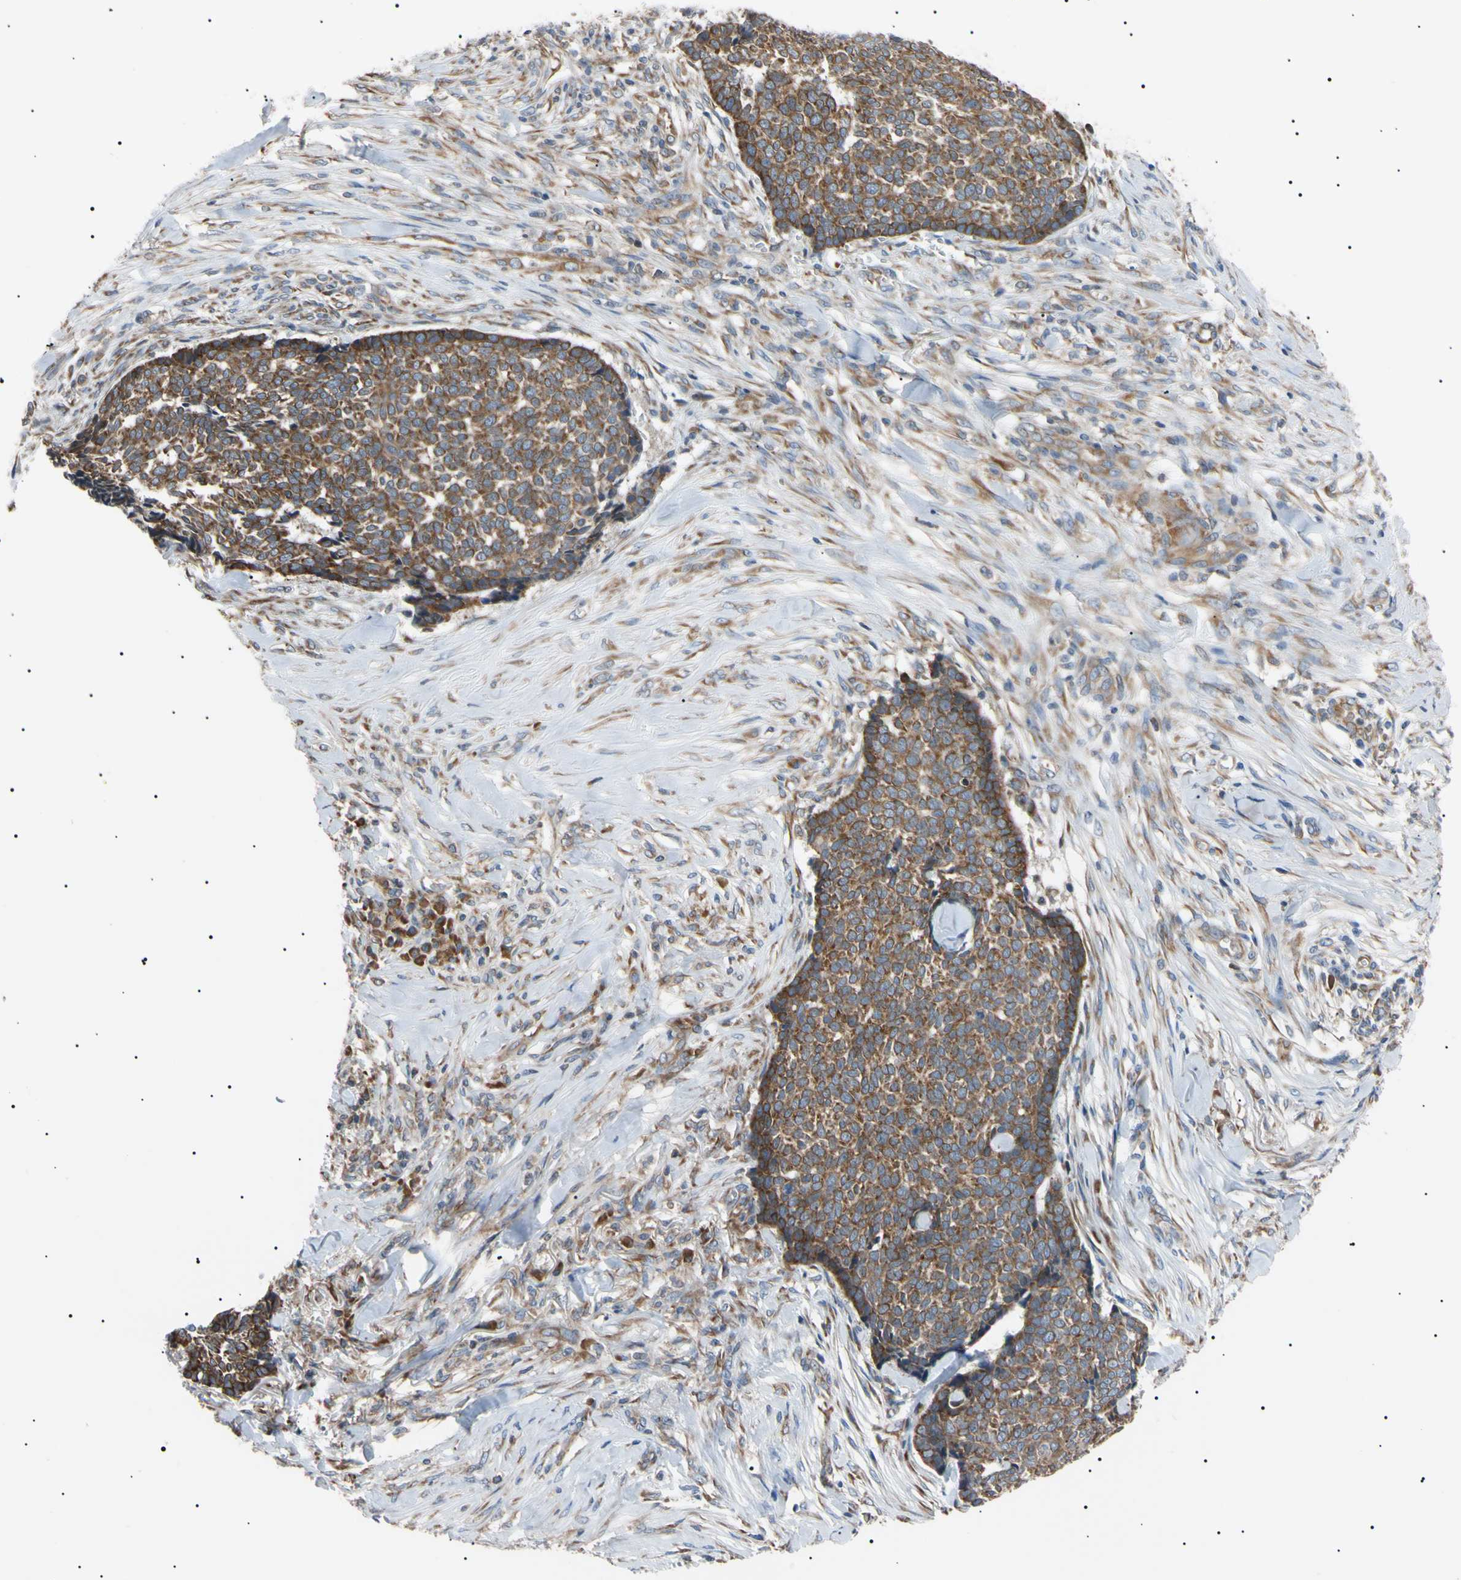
{"staining": {"intensity": "strong", "quantity": ">75%", "location": "cytoplasmic/membranous"}, "tissue": "skin cancer", "cell_type": "Tumor cells", "image_type": "cancer", "snomed": [{"axis": "morphology", "description": "Basal cell carcinoma"}, {"axis": "topography", "description": "Skin"}], "caption": "Protein expression analysis of skin cancer (basal cell carcinoma) displays strong cytoplasmic/membranous staining in about >75% of tumor cells. (DAB (3,3'-diaminobenzidine) IHC, brown staining for protein, blue staining for nuclei).", "gene": "VAPA", "patient": {"sex": "male", "age": 84}}